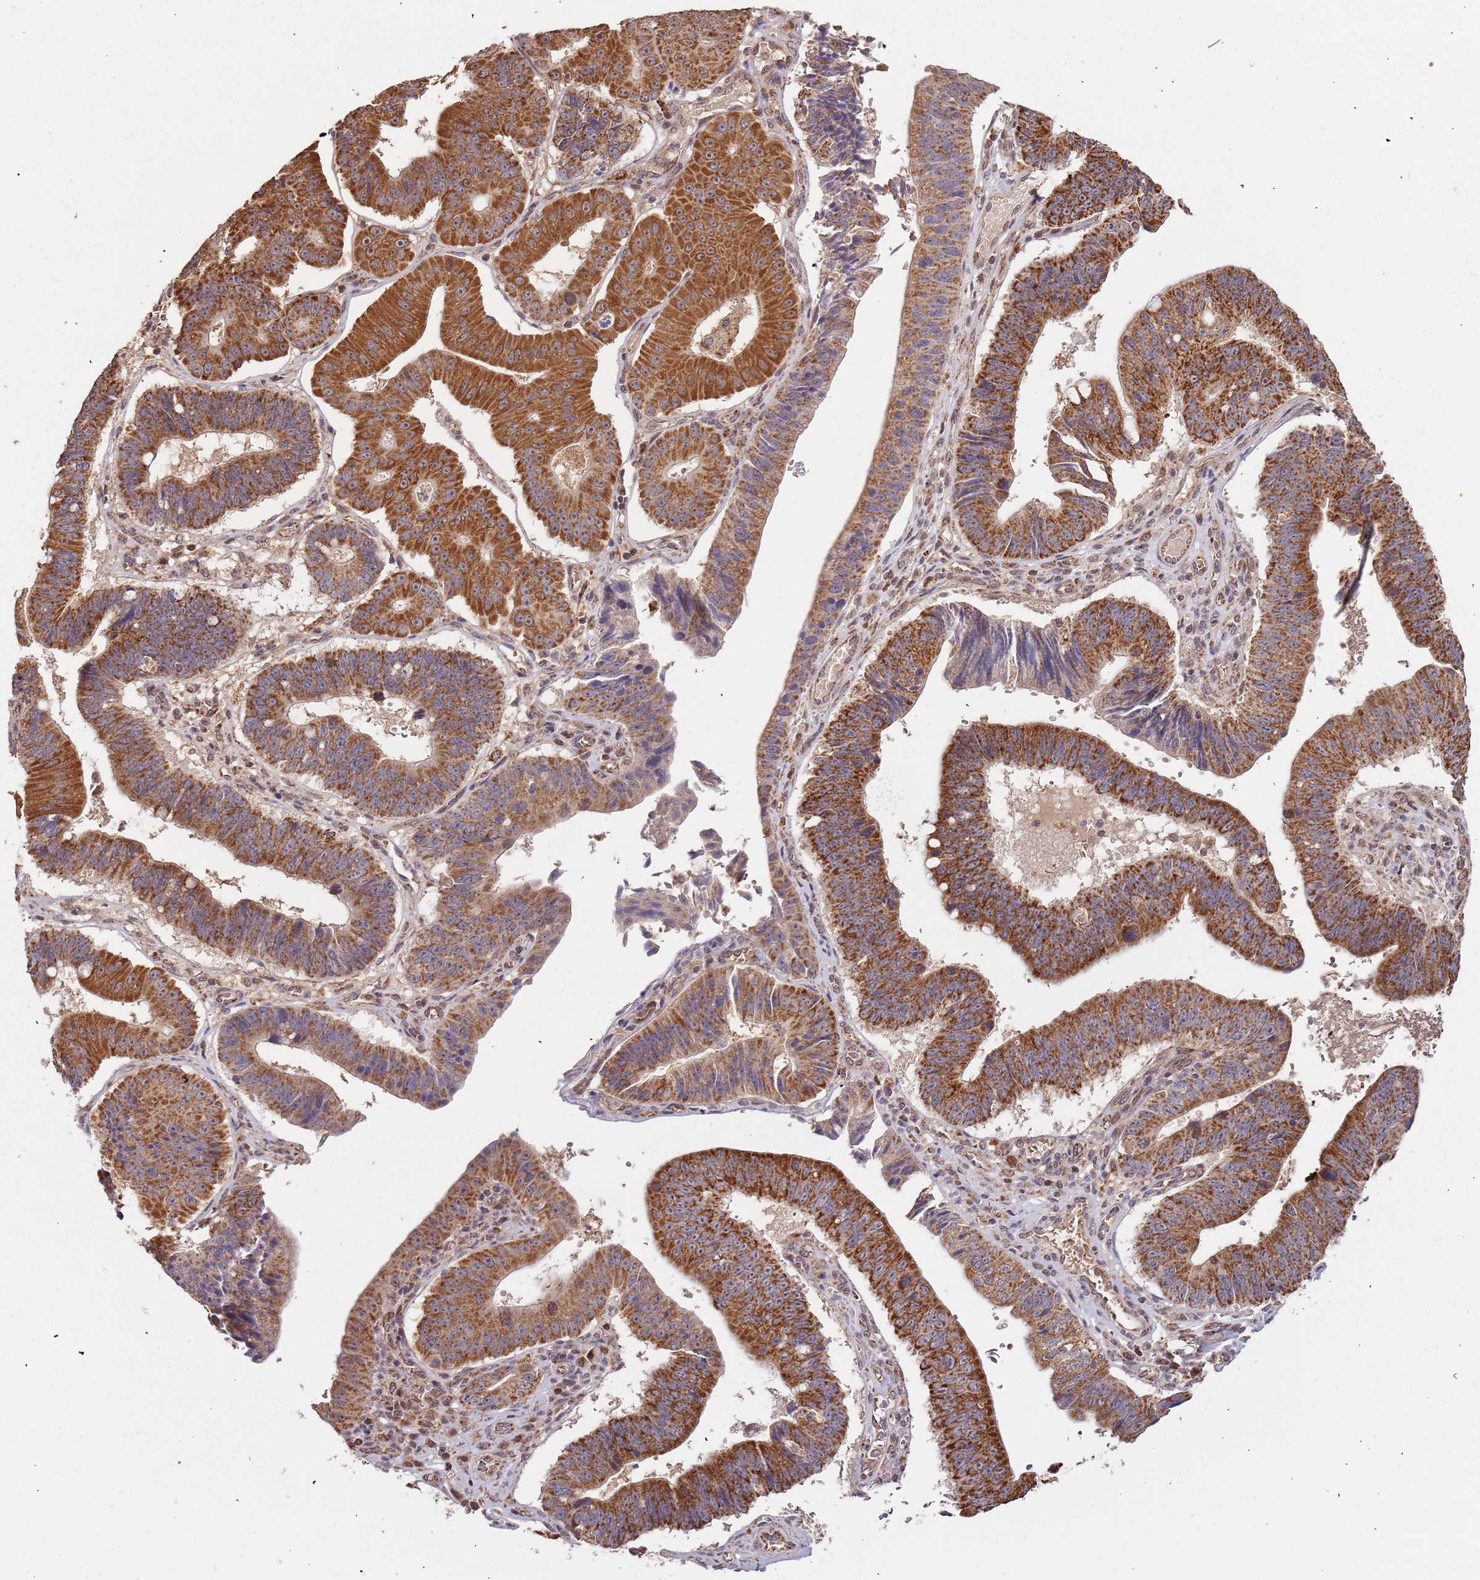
{"staining": {"intensity": "strong", "quantity": ">75%", "location": "cytoplasmic/membranous"}, "tissue": "stomach cancer", "cell_type": "Tumor cells", "image_type": "cancer", "snomed": [{"axis": "morphology", "description": "Adenocarcinoma, NOS"}, {"axis": "topography", "description": "Stomach"}], "caption": "Human stomach cancer (adenocarcinoma) stained for a protein (brown) reveals strong cytoplasmic/membranous positive positivity in approximately >75% of tumor cells.", "gene": "IL17RD", "patient": {"sex": "male", "age": 59}}